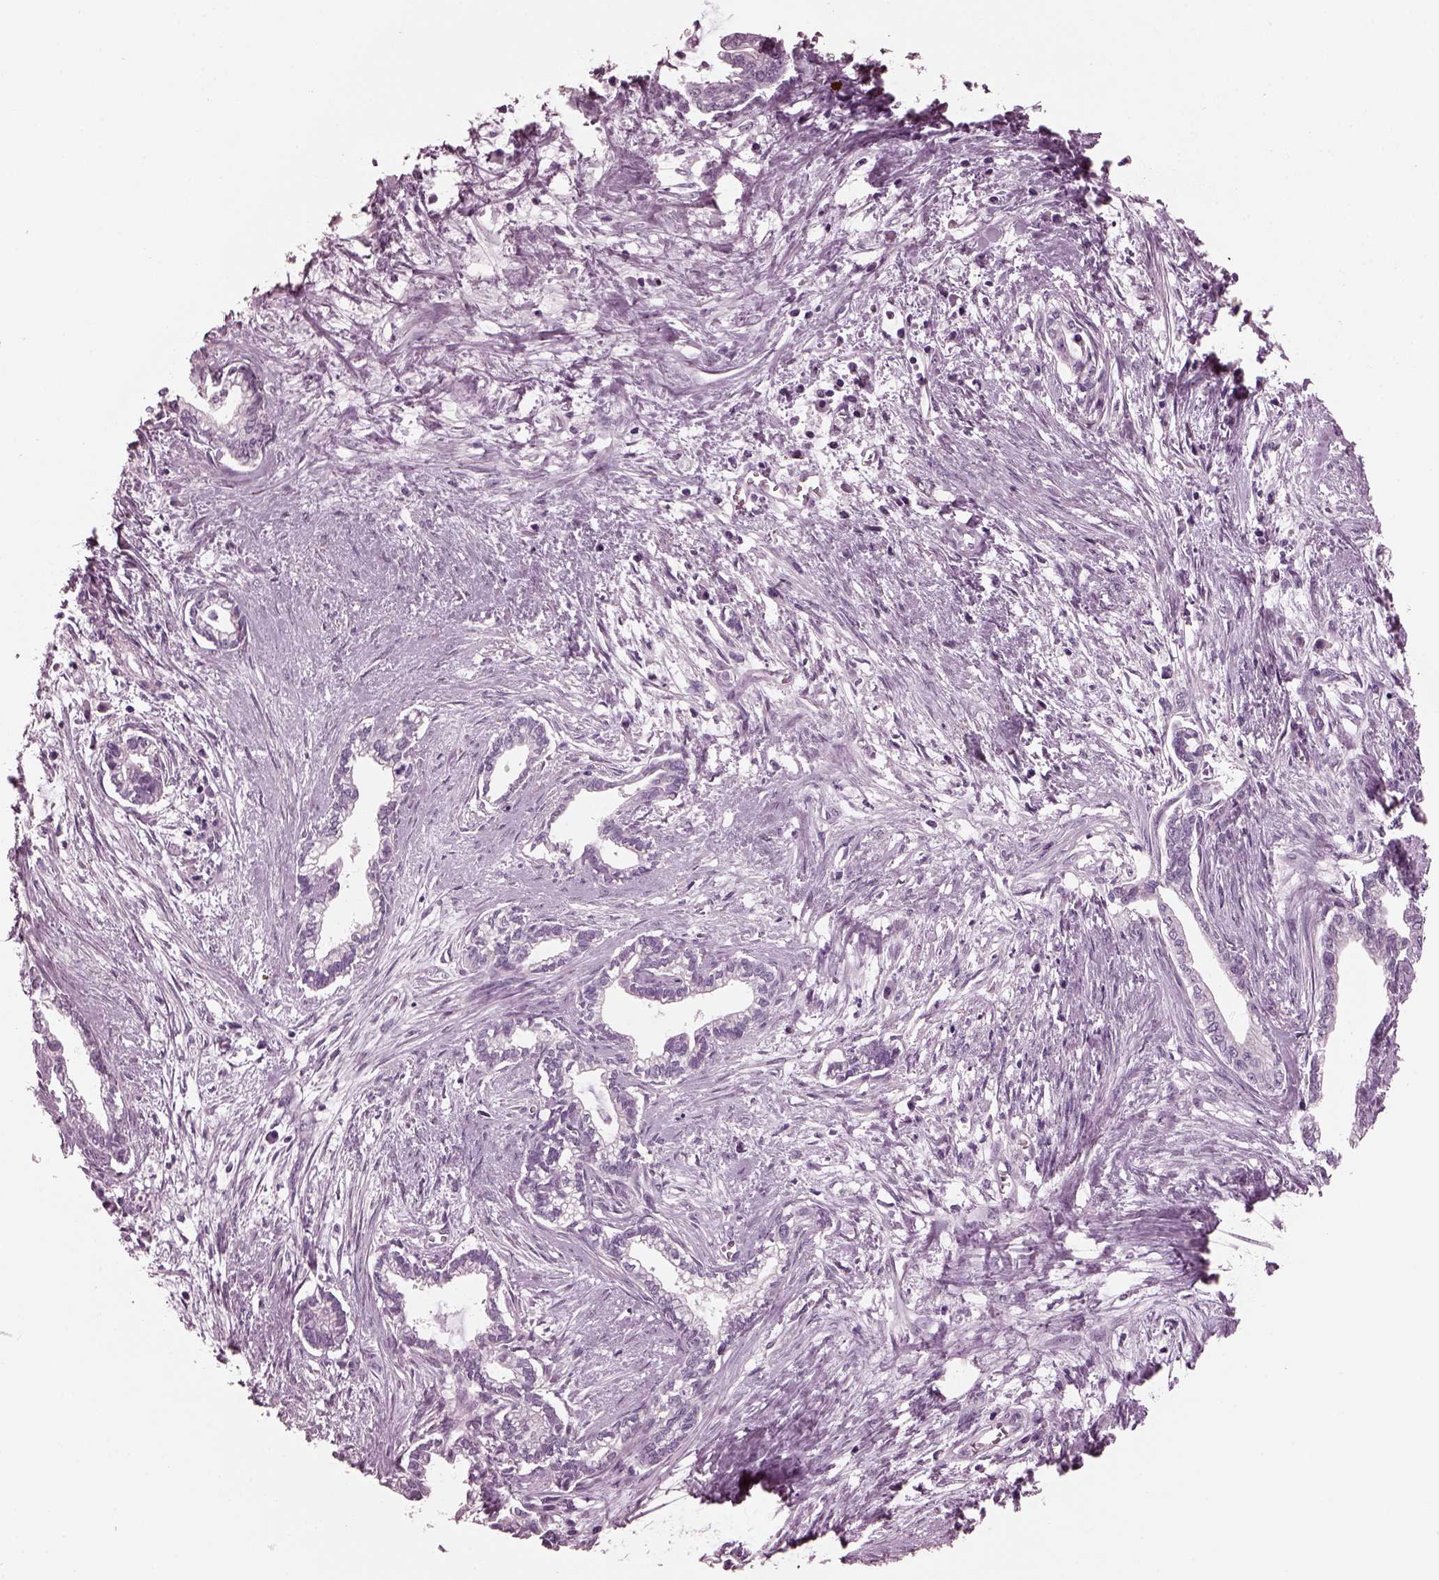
{"staining": {"intensity": "negative", "quantity": "none", "location": "none"}, "tissue": "cervical cancer", "cell_type": "Tumor cells", "image_type": "cancer", "snomed": [{"axis": "morphology", "description": "Adenocarcinoma, NOS"}, {"axis": "topography", "description": "Cervix"}], "caption": "Tumor cells show no significant expression in adenocarcinoma (cervical).", "gene": "MIB2", "patient": {"sex": "female", "age": 62}}